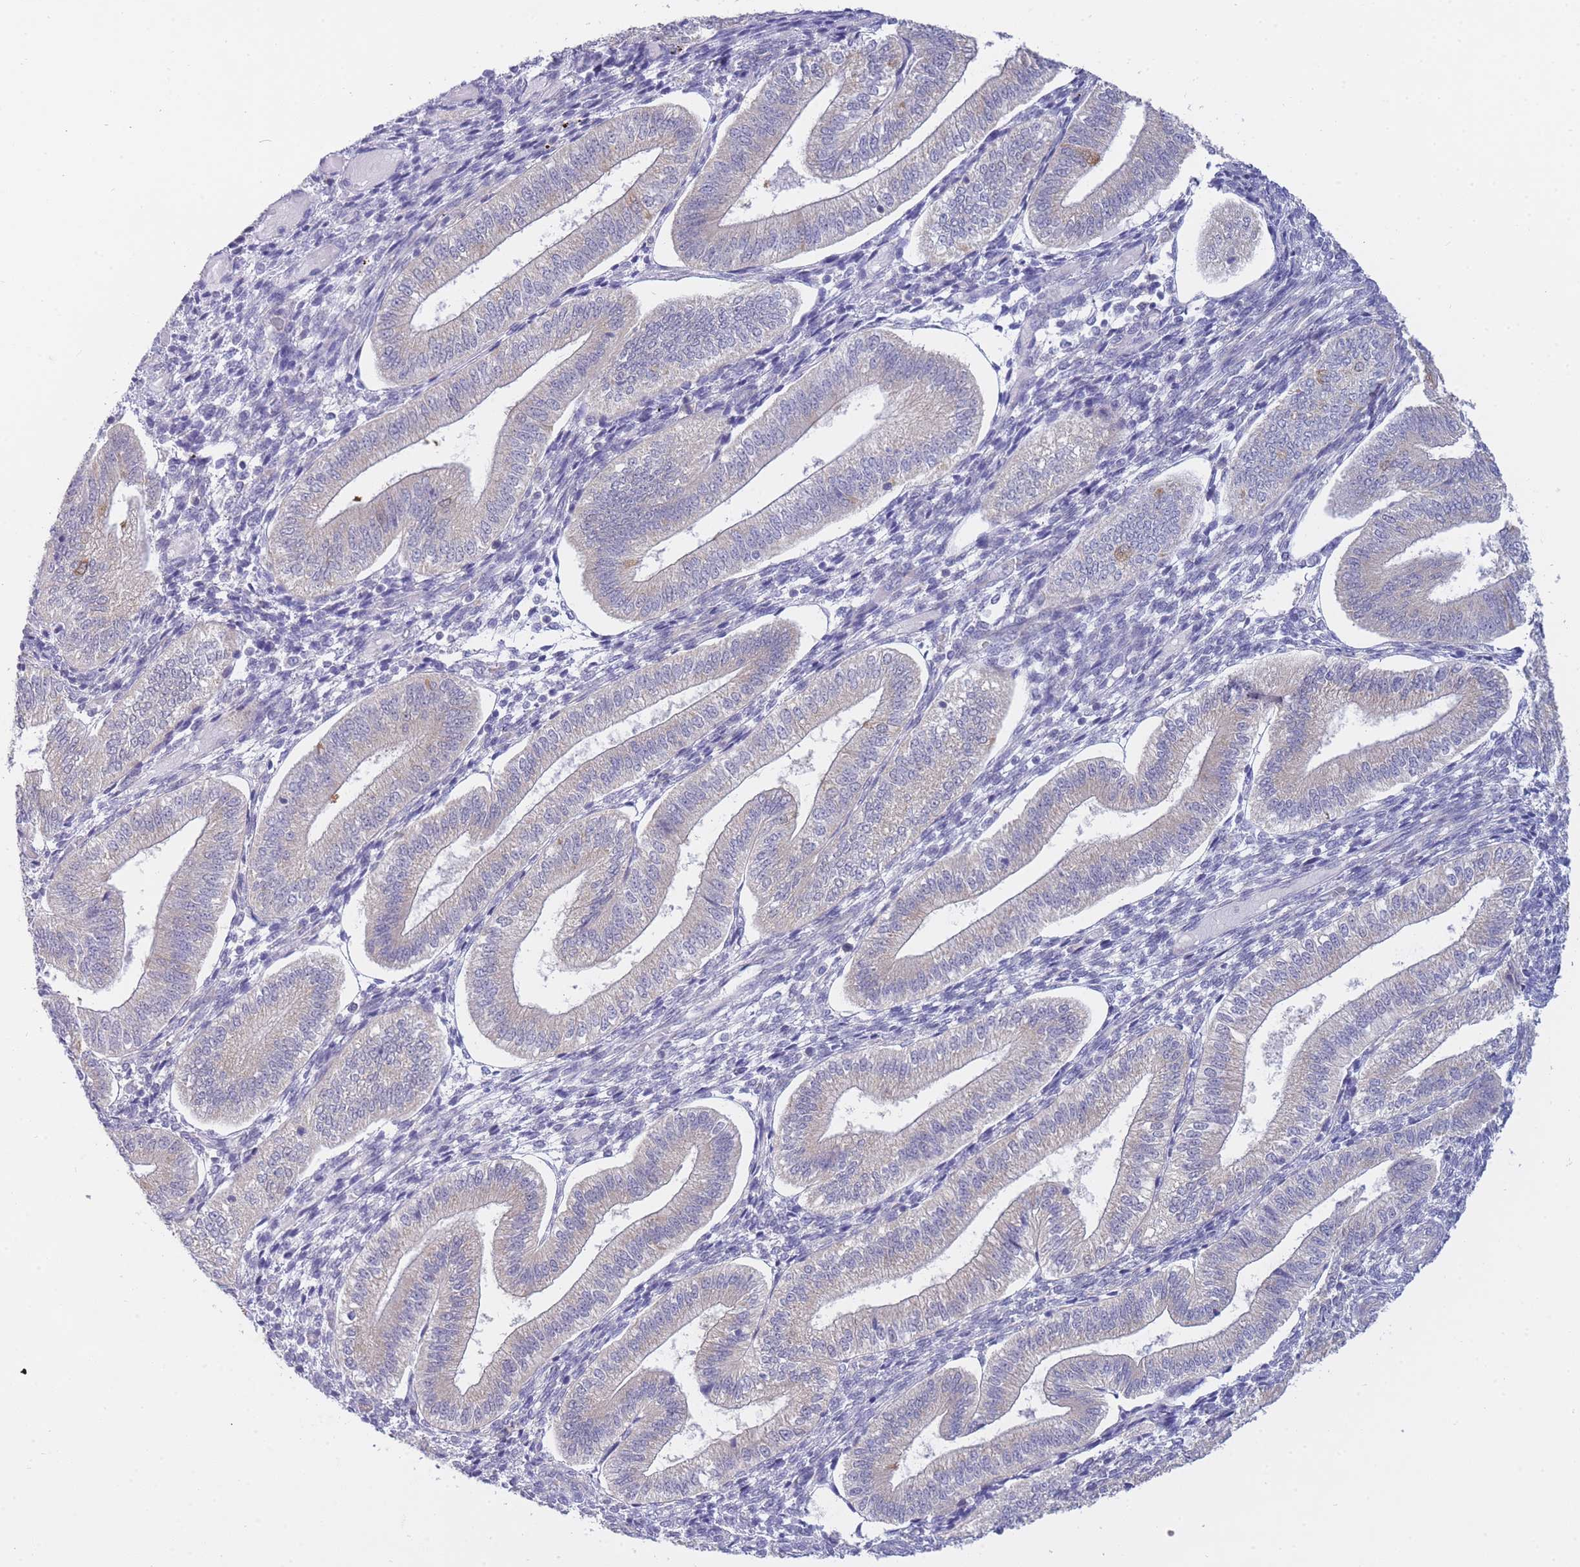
{"staining": {"intensity": "negative", "quantity": "none", "location": "none"}, "tissue": "endometrium", "cell_type": "Cells in endometrial stroma", "image_type": "normal", "snomed": [{"axis": "morphology", "description": "Normal tissue, NOS"}, {"axis": "topography", "description": "Endometrium"}], "caption": "Immunohistochemistry (IHC) of normal endometrium displays no positivity in cells in endometrial stroma.", "gene": "SUGT1", "patient": {"sex": "female", "age": 34}}